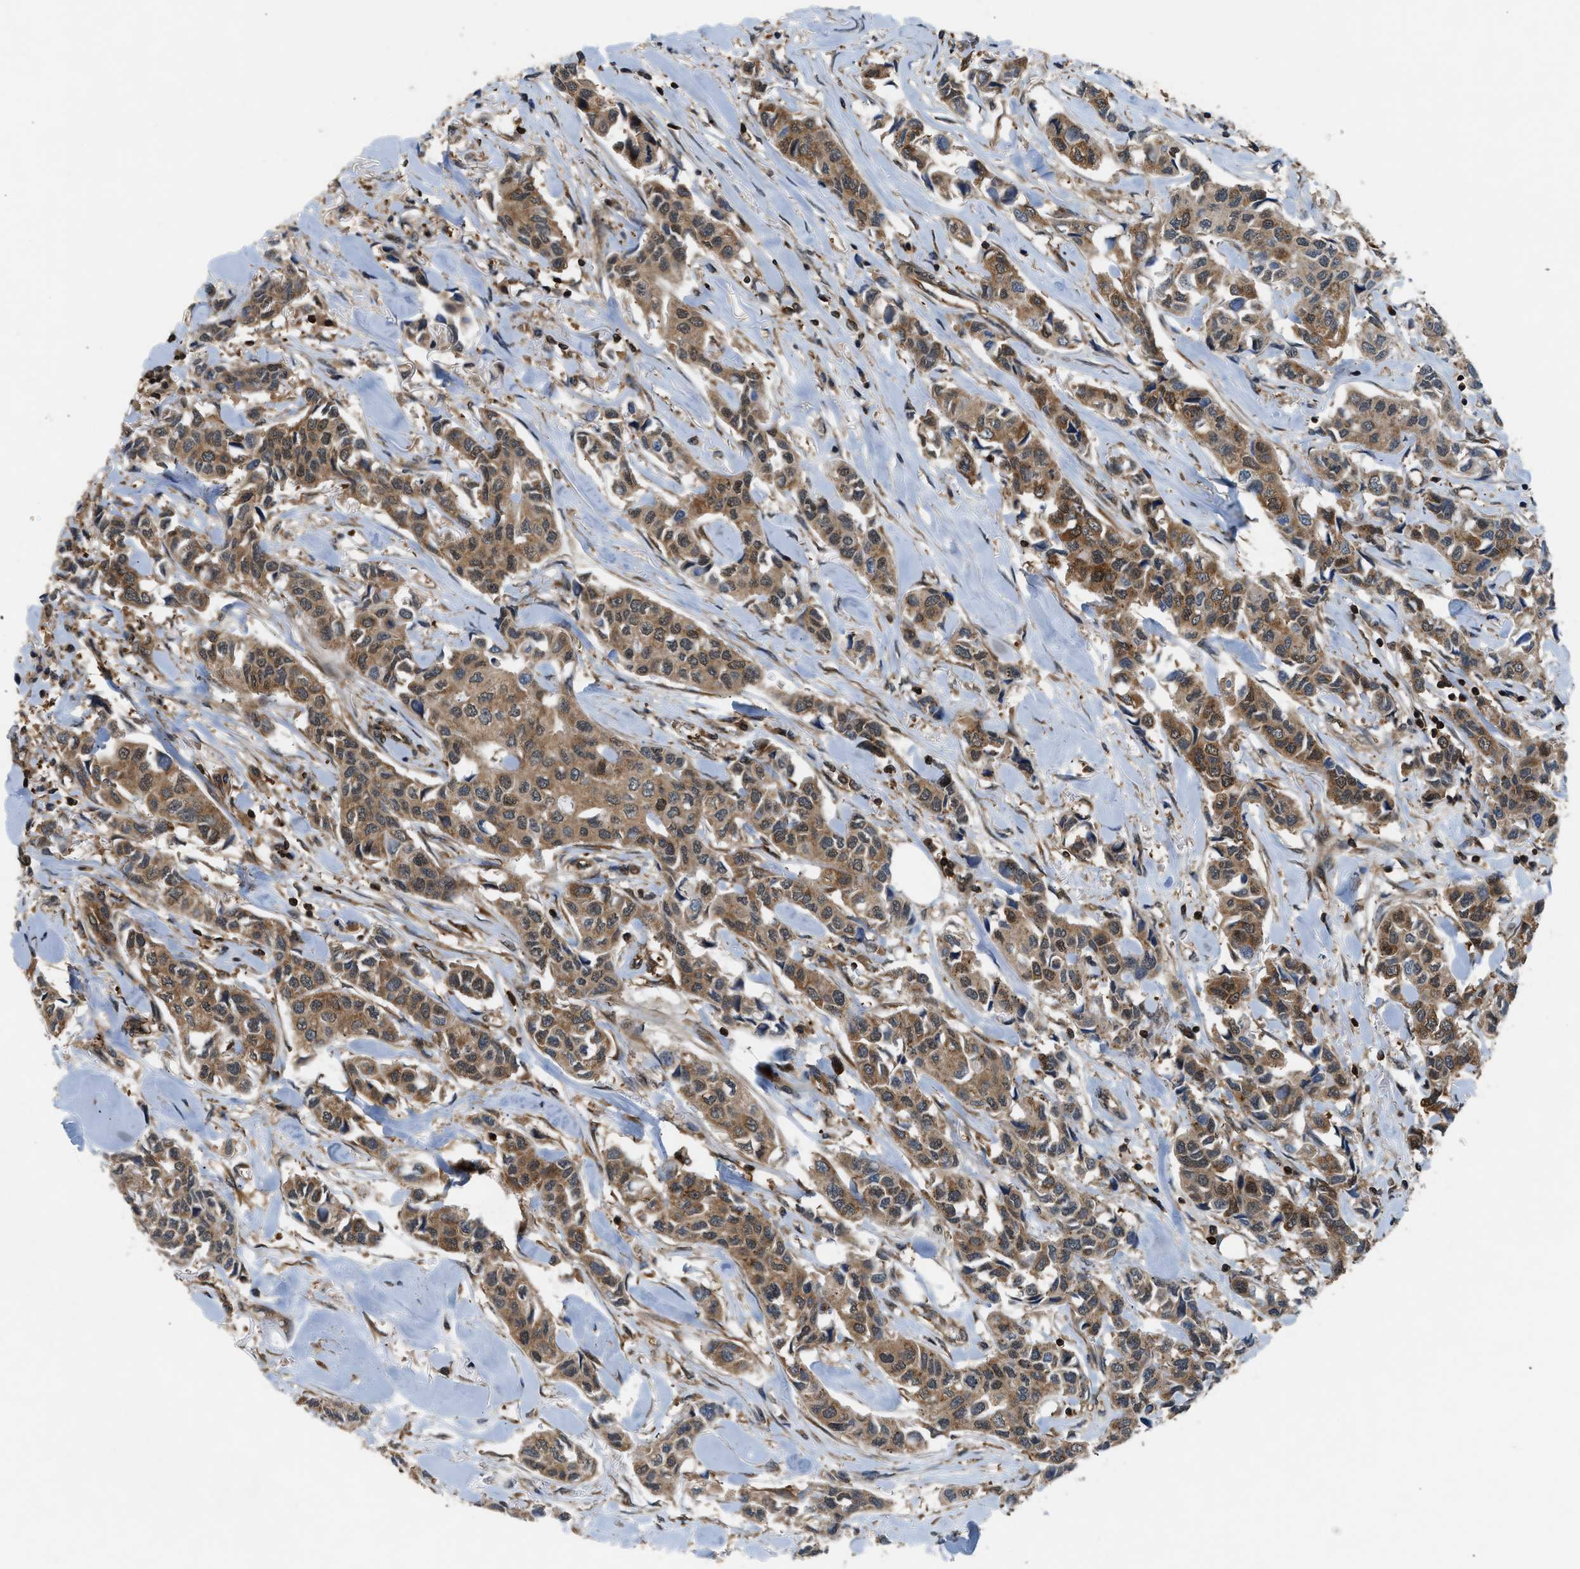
{"staining": {"intensity": "moderate", "quantity": ">75%", "location": "cytoplasmic/membranous"}, "tissue": "breast cancer", "cell_type": "Tumor cells", "image_type": "cancer", "snomed": [{"axis": "morphology", "description": "Duct carcinoma"}, {"axis": "topography", "description": "Breast"}], "caption": "Tumor cells reveal moderate cytoplasmic/membranous positivity in approximately >75% of cells in intraductal carcinoma (breast). The protein of interest is shown in brown color, while the nuclei are stained blue.", "gene": "OXSR1", "patient": {"sex": "female", "age": 80}}